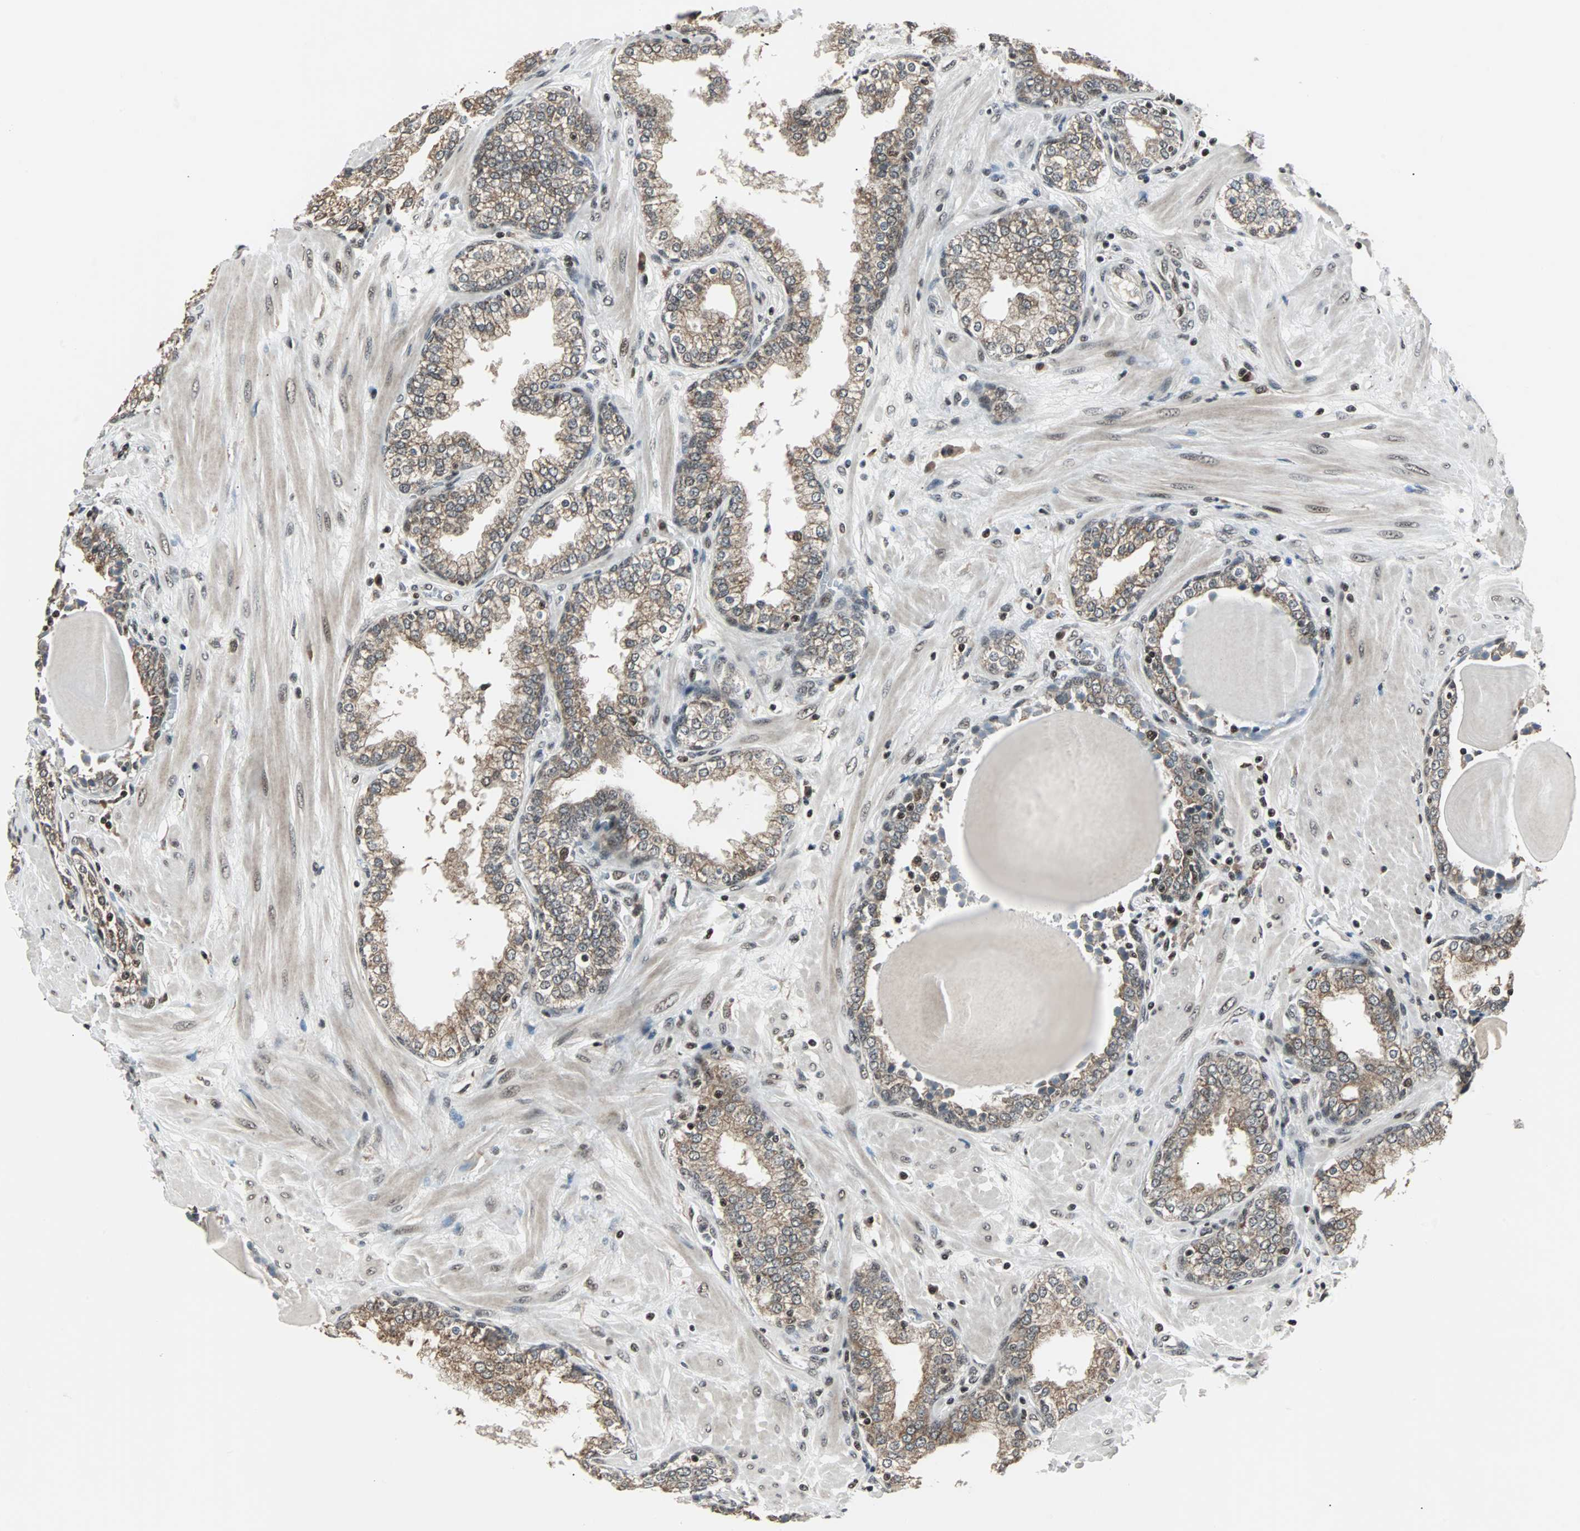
{"staining": {"intensity": "moderate", "quantity": ">75%", "location": "cytoplasmic/membranous"}, "tissue": "prostate", "cell_type": "Glandular cells", "image_type": "normal", "snomed": [{"axis": "morphology", "description": "Normal tissue, NOS"}, {"axis": "topography", "description": "Prostate"}], "caption": "Glandular cells reveal moderate cytoplasmic/membranous positivity in about >75% of cells in benign prostate.", "gene": "TERF2IP", "patient": {"sex": "male", "age": 51}}